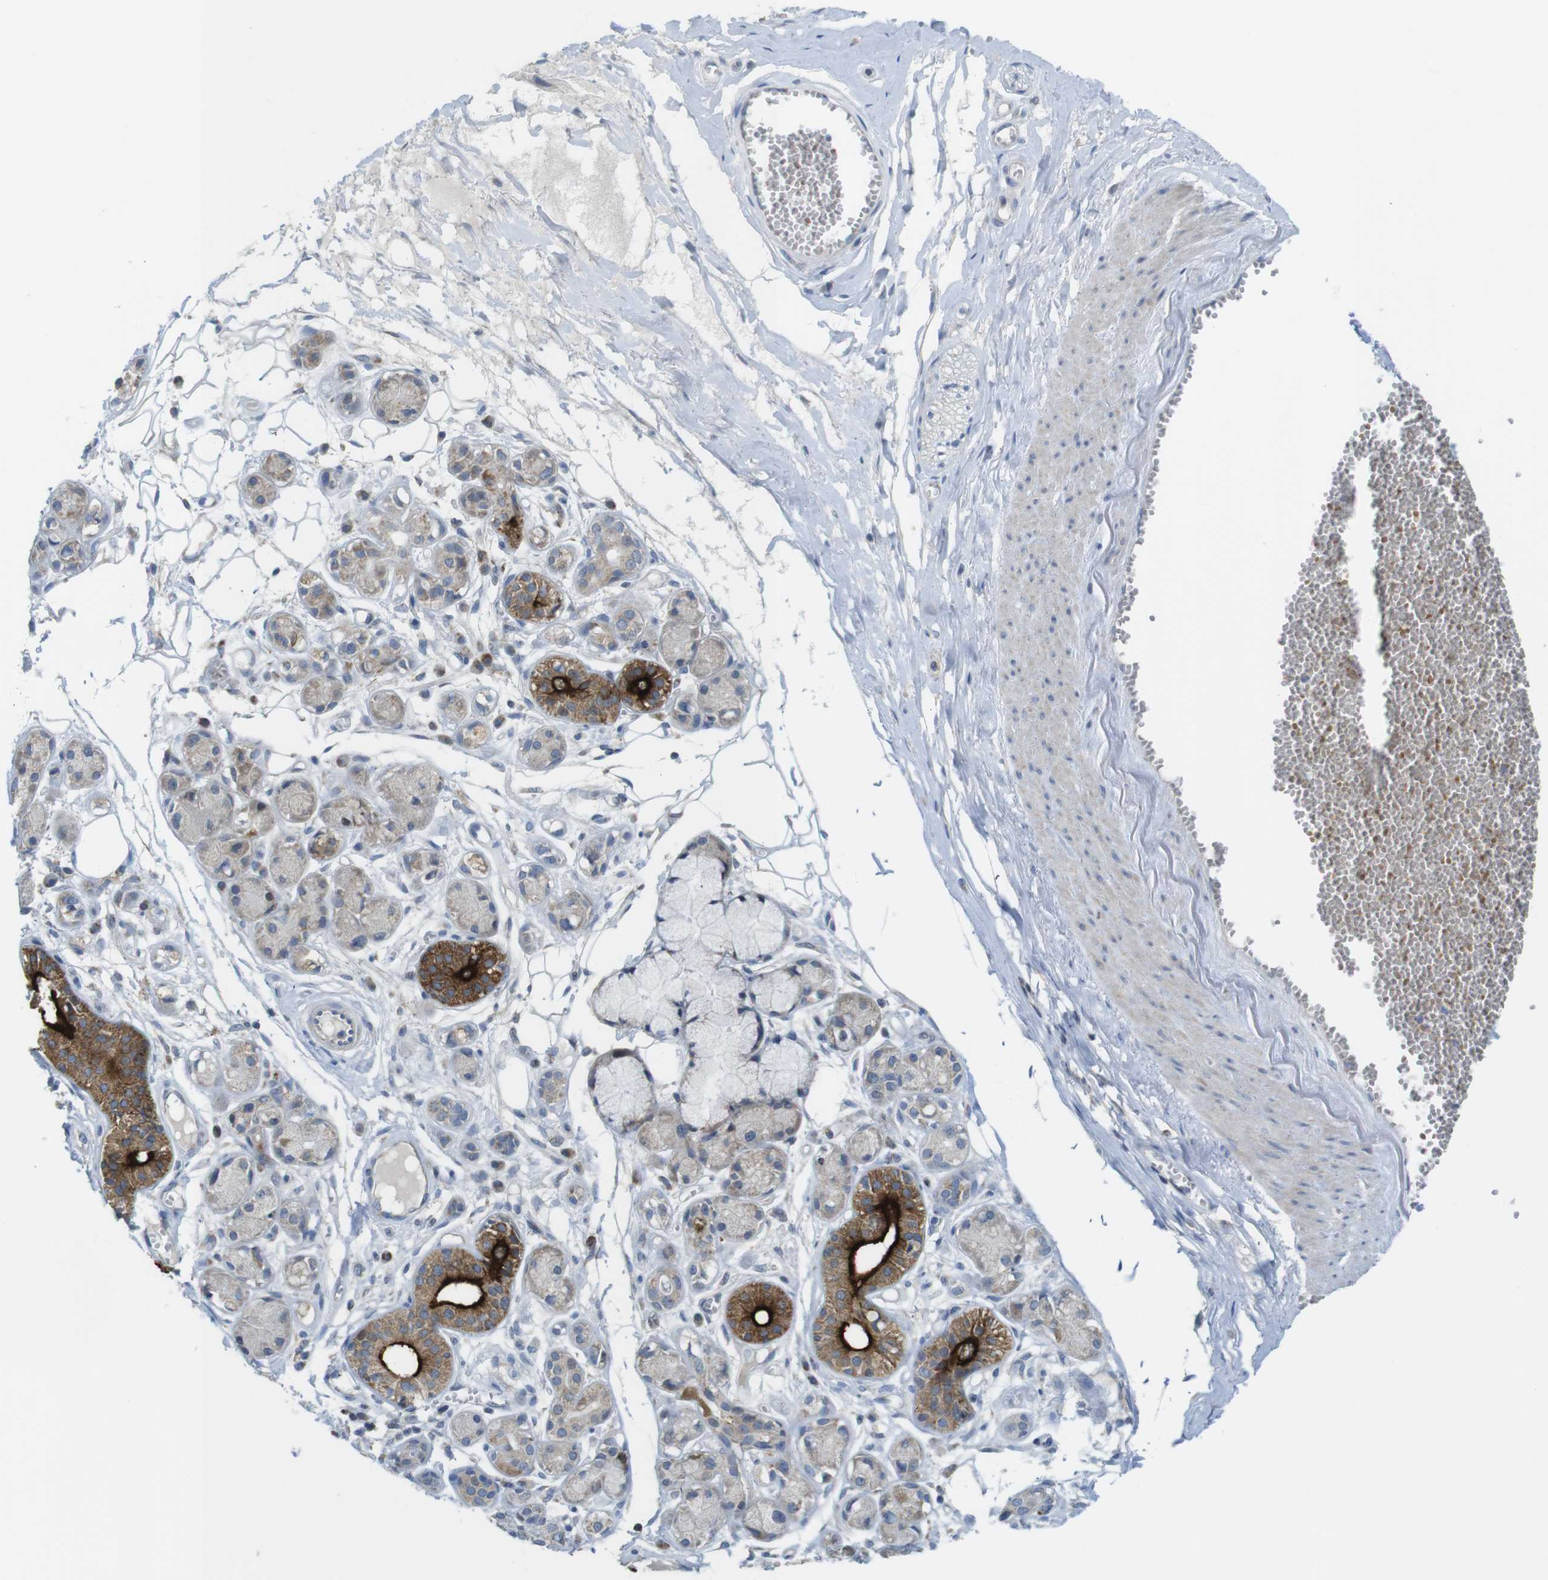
{"staining": {"intensity": "negative", "quantity": "none", "location": "none"}, "tissue": "adipose tissue", "cell_type": "Adipocytes", "image_type": "normal", "snomed": [{"axis": "morphology", "description": "Normal tissue, NOS"}, {"axis": "morphology", "description": "Inflammation, NOS"}, {"axis": "topography", "description": "Salivary gland"}, {"axis": "topography", "description": "Peripheral nerve tissue"}], "caption": "Adipocytes are negative for brown protein staining in normal adipose tissue.", "gene": "MARCHF1", "patient": {"sex": "female", "age": 75}}